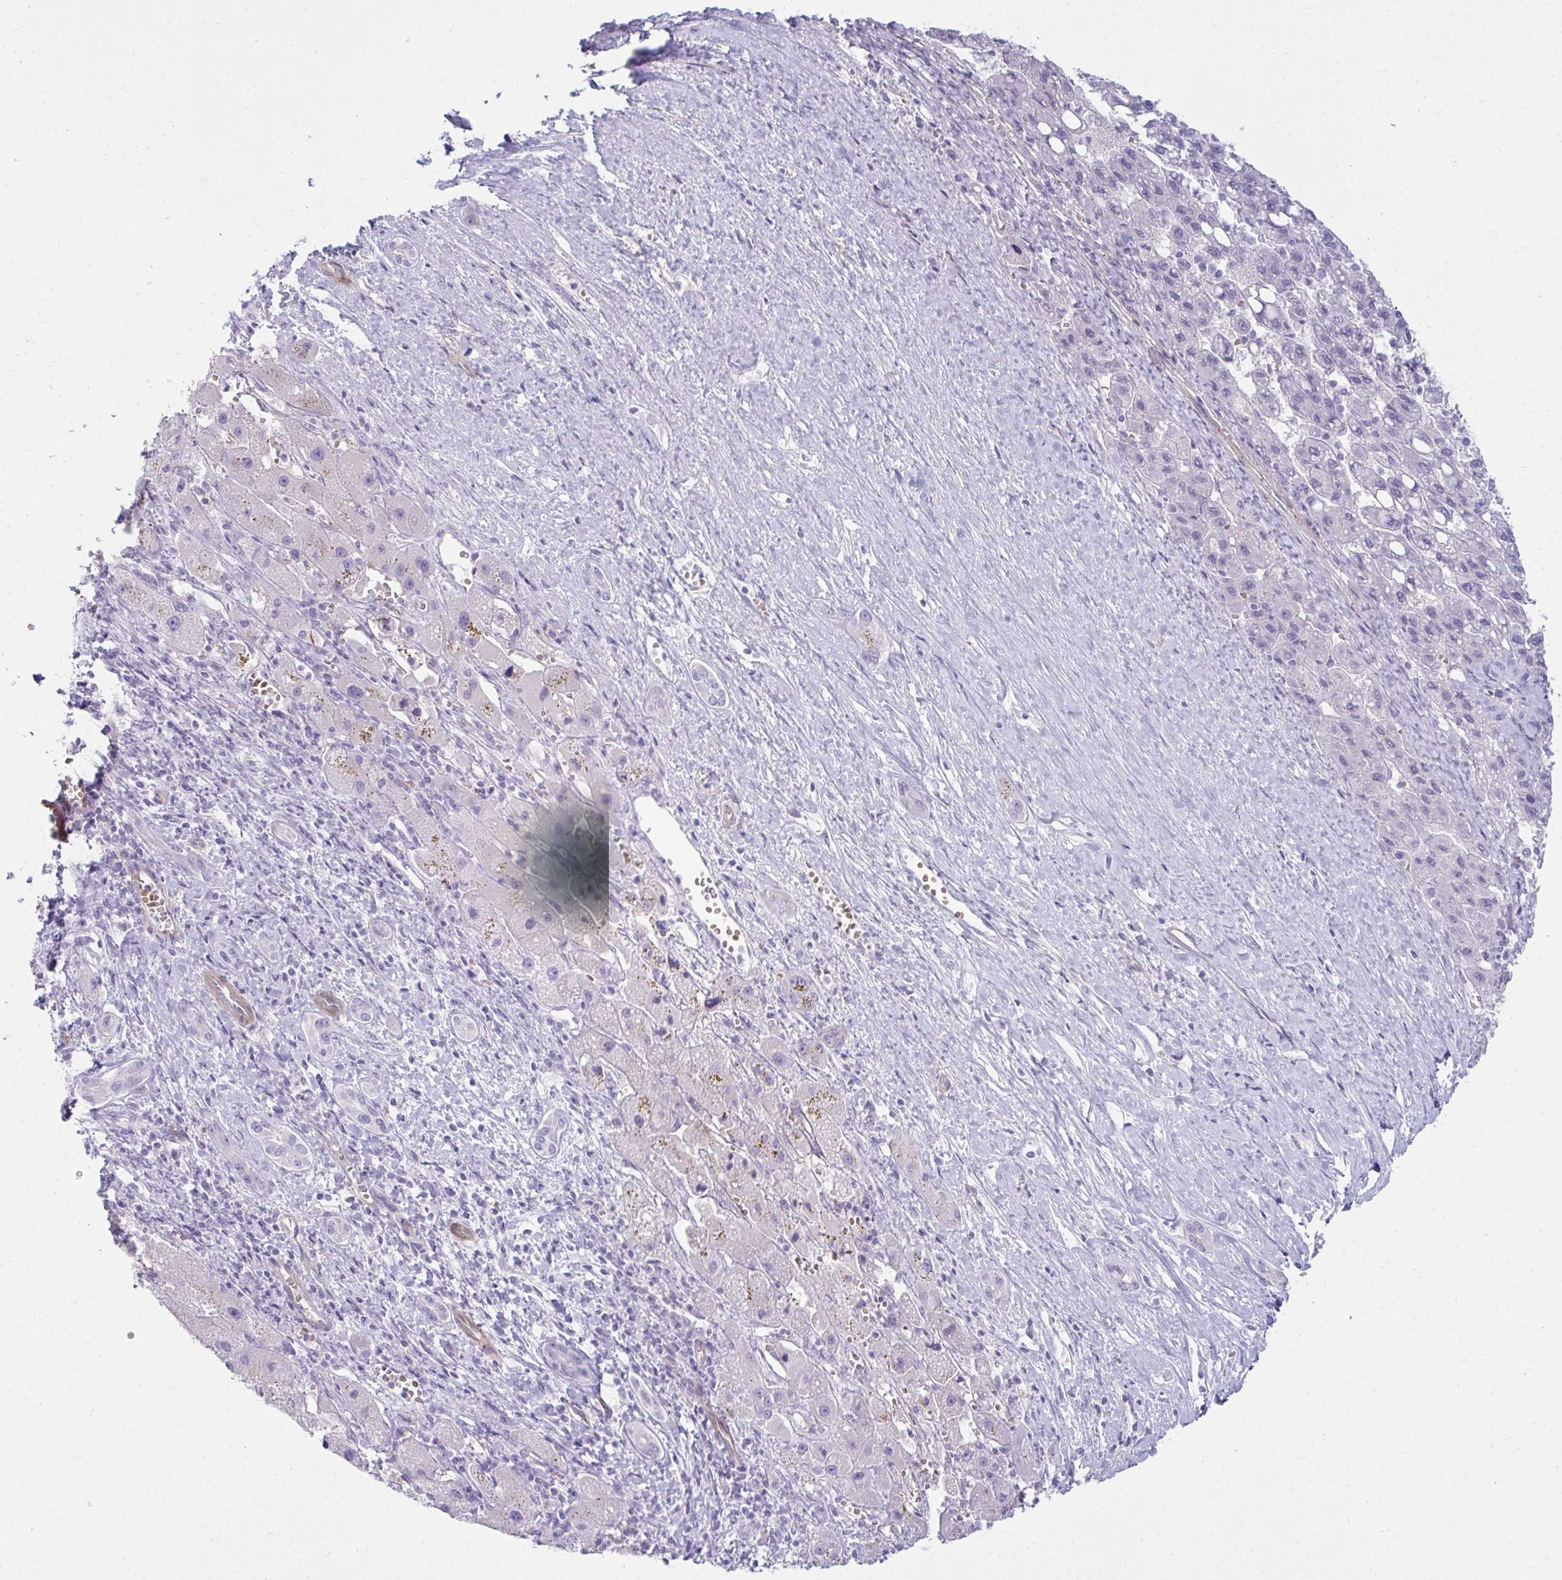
{"staining": {"intensity": "negative", "quantity": "none", "location": "none"}, "tissue": "liver cancer", "cell_type": "Tumor cells", "image_type": "cancer", "snomed": [{"axis": "morphology", "description": "Carcinoma, Hepatocellular, NOS"}, {"axis": "topography", "description": "Liver"}], "caption": "Immunohistochemical staining of liver cancer (hepatocellular carcinoma) demonstrates no significant positivity in tumor cells.", "gene": "UBL3", "patient": {"sex": "female", "age": 82}}